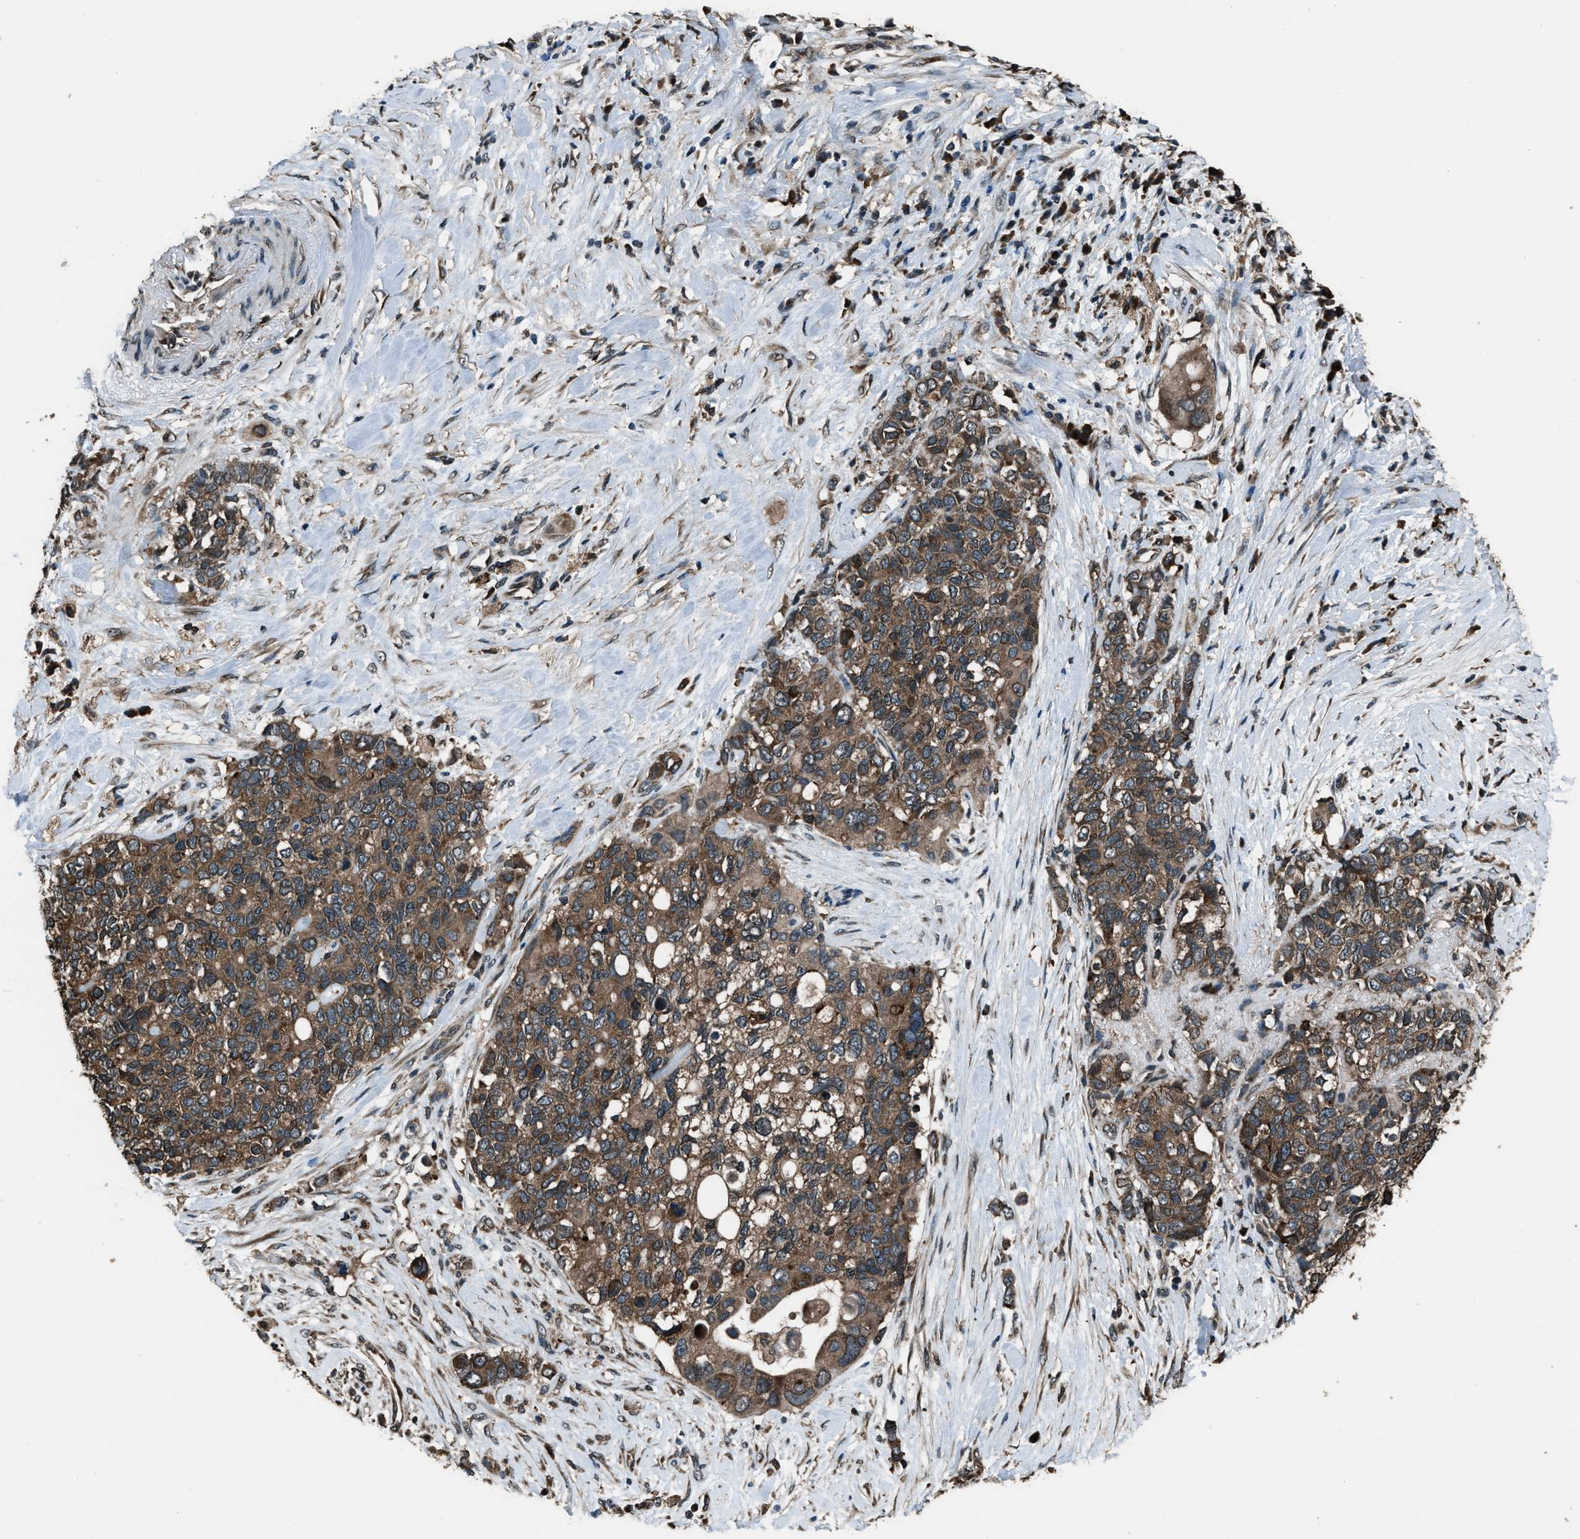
{"staining": {"intensity": "moderate", "quantity": ">75%", "location": "cytoplasmic/membranous"}, "tissue": "pancreatic cancer", "cell_type": "Tumor cells", "image_type": "cancer", "snomed": [{"axis": "morphology", "description": "Adenocarcinoma, NOS"}, {"axis": "topography", "description": "Pancreas"}], "caption": "There is medium levels of moderate cytoplasmic/membranous positivity in tumor cells of pancreatic cancer (adenocarcinoma), as demonstrated by immunohistochemical staining (brown color).", "gene": "TRIM4", "patient": {"sex": "female", "age": 56}}